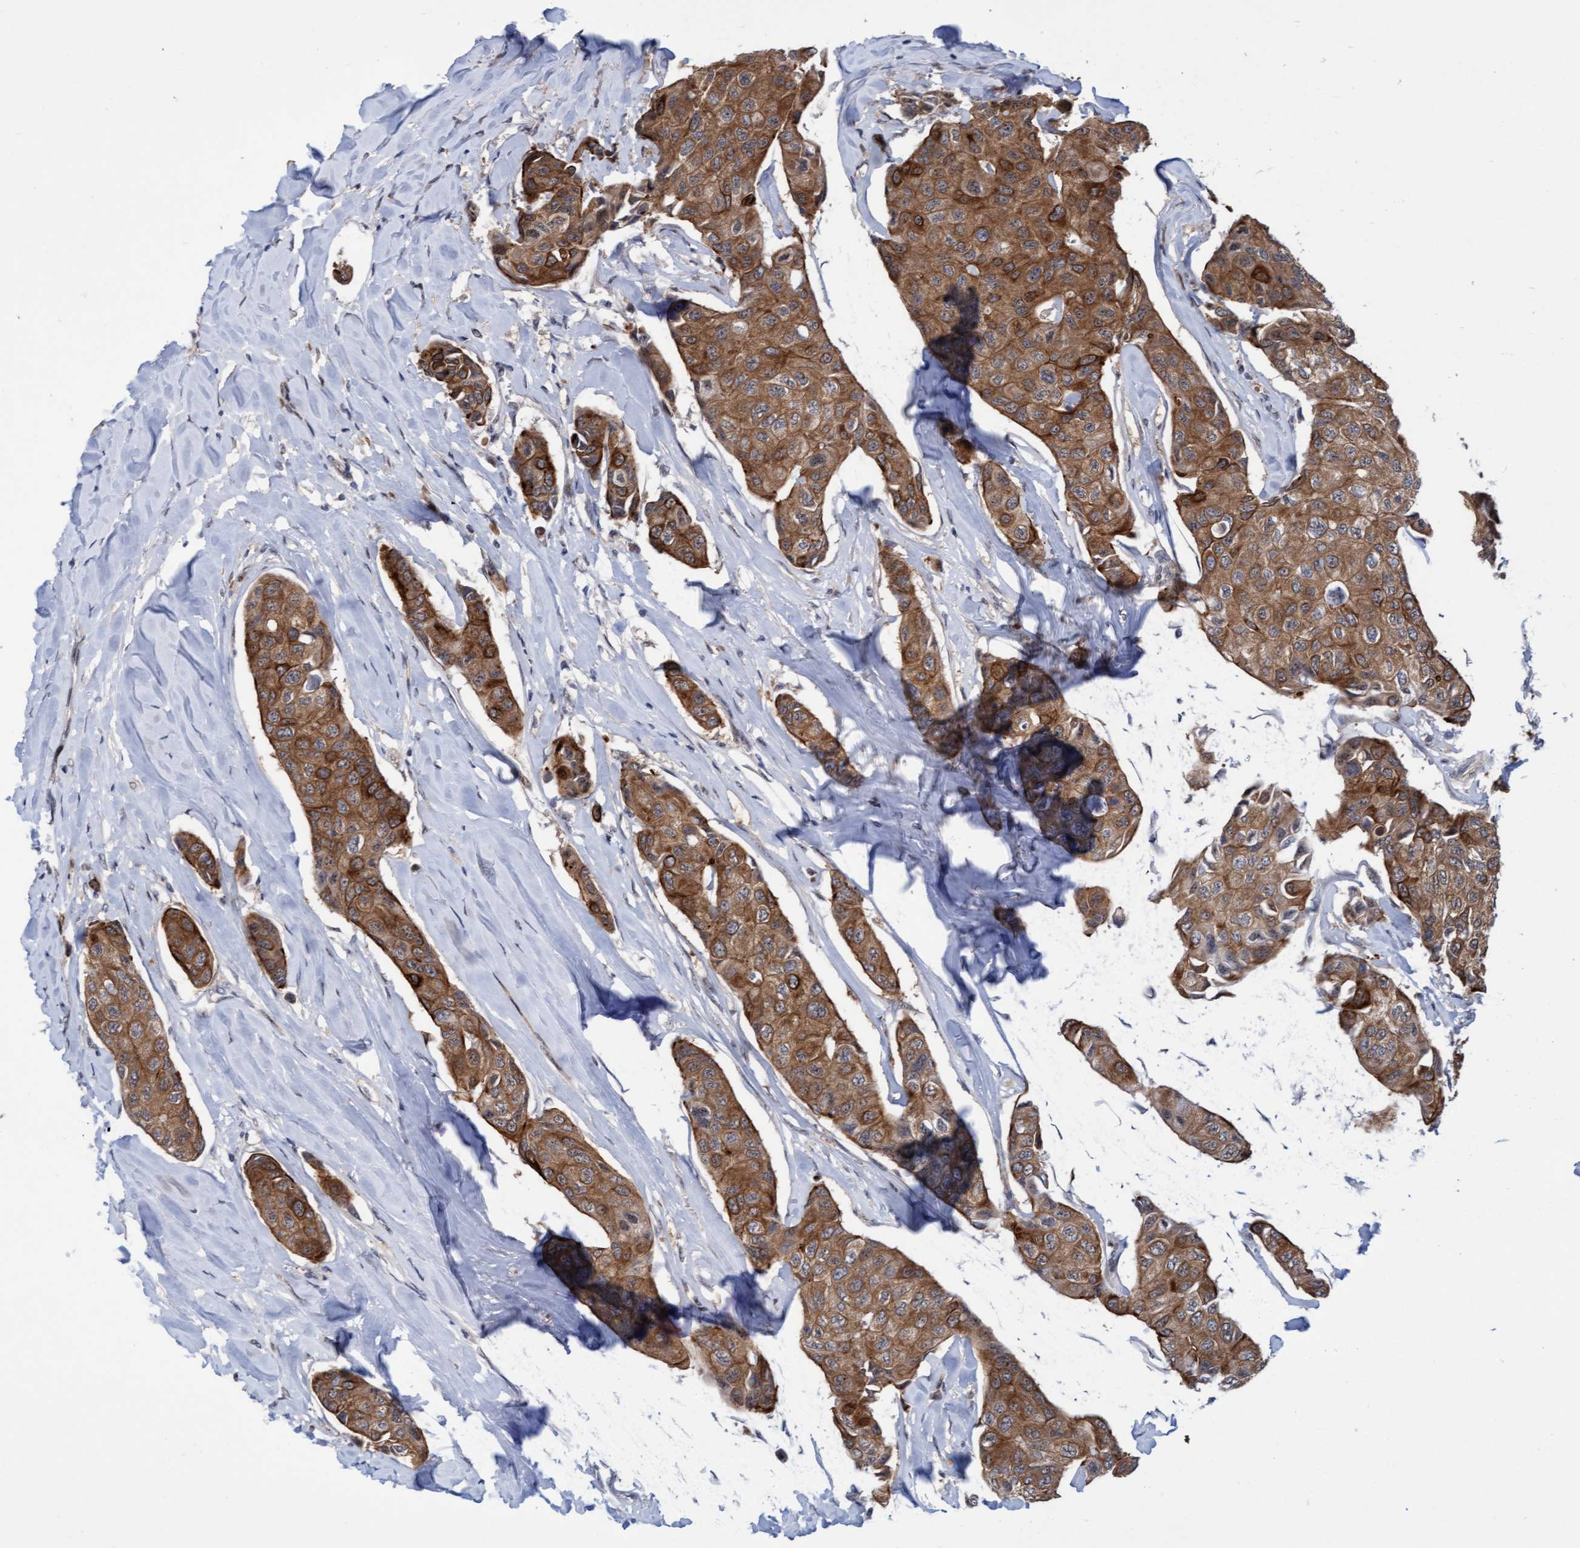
{"staining": {"intensity": "moderate", "quantity": ">75%", "location": "cytoplasmic/membranous"}, "tissue": "breast cancer", "cell_type": "Tumor cells", "image_type": "cancer", "snomed": [{"axis": "morphology", "description": "Duct carcinoma"}, {"axis": "topography", "description": "Breast"}], "caption": "Immunohistochemistry (DAB) staining of human breast cancer demonstrates moderate cytoplasmic/membranous protein staining in approximately >75% of tumor cells.", "gene": "RAP1GAP2", "patient": {"sex": "female", "age": 80}}